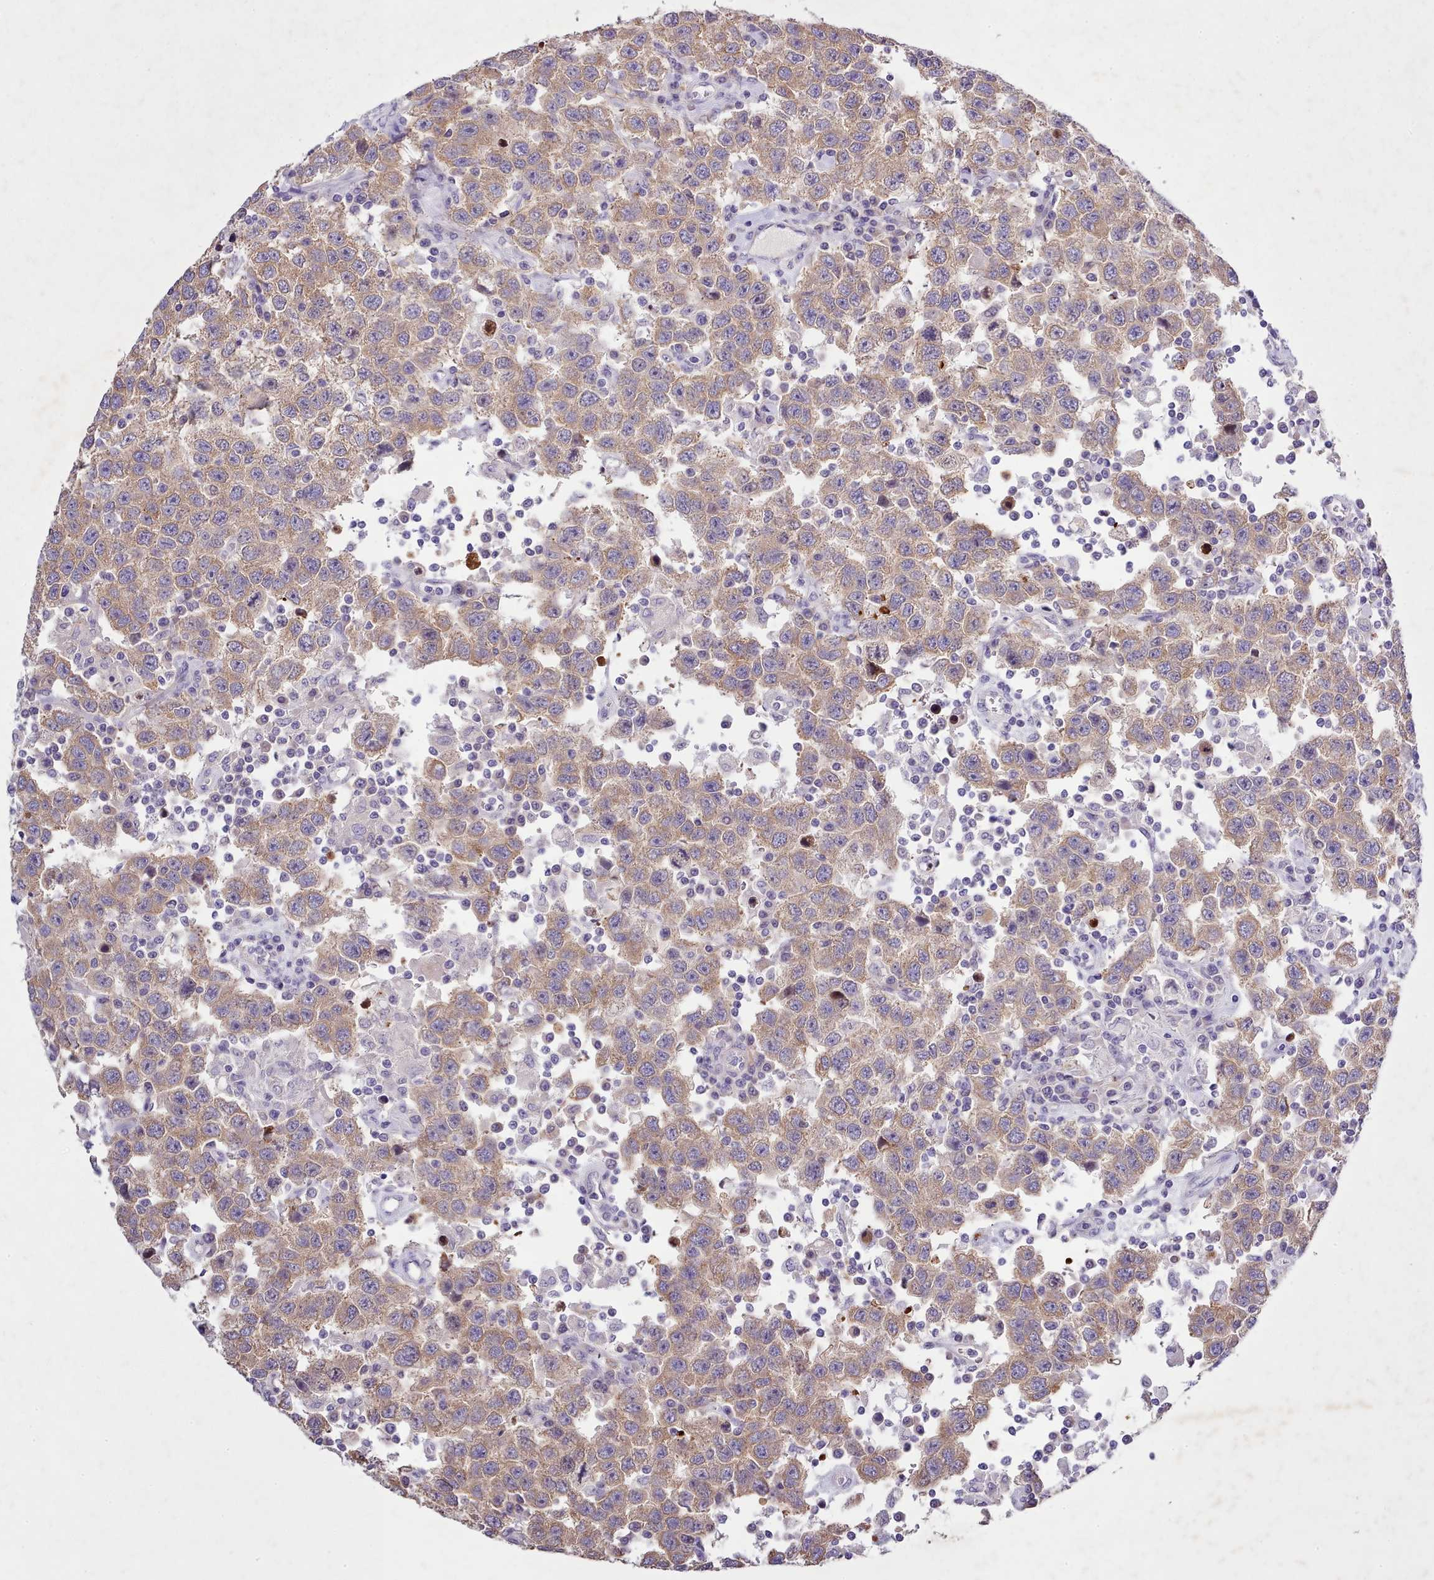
{"staining": {"intensity": "moderate", "quantity": ">75%", "location": "cytoplasmic/membranous"}, "tissue": "testis cancer", "cell_type": "Tumor cells", "image_type": "cancer", "snomed": [{"axis": "morphology", "description": "Seminoma, NOS"}, {"axis": "topography", "description": "Testis"}], "caption": "Immunohistochemical staining of human testis cancer demonstrates medium levels of moderate cytoplasmic/membranous staining in about >75% of tumor cells.", "gene": "SETX", "patient": {"sex": "male", "age": 41}}